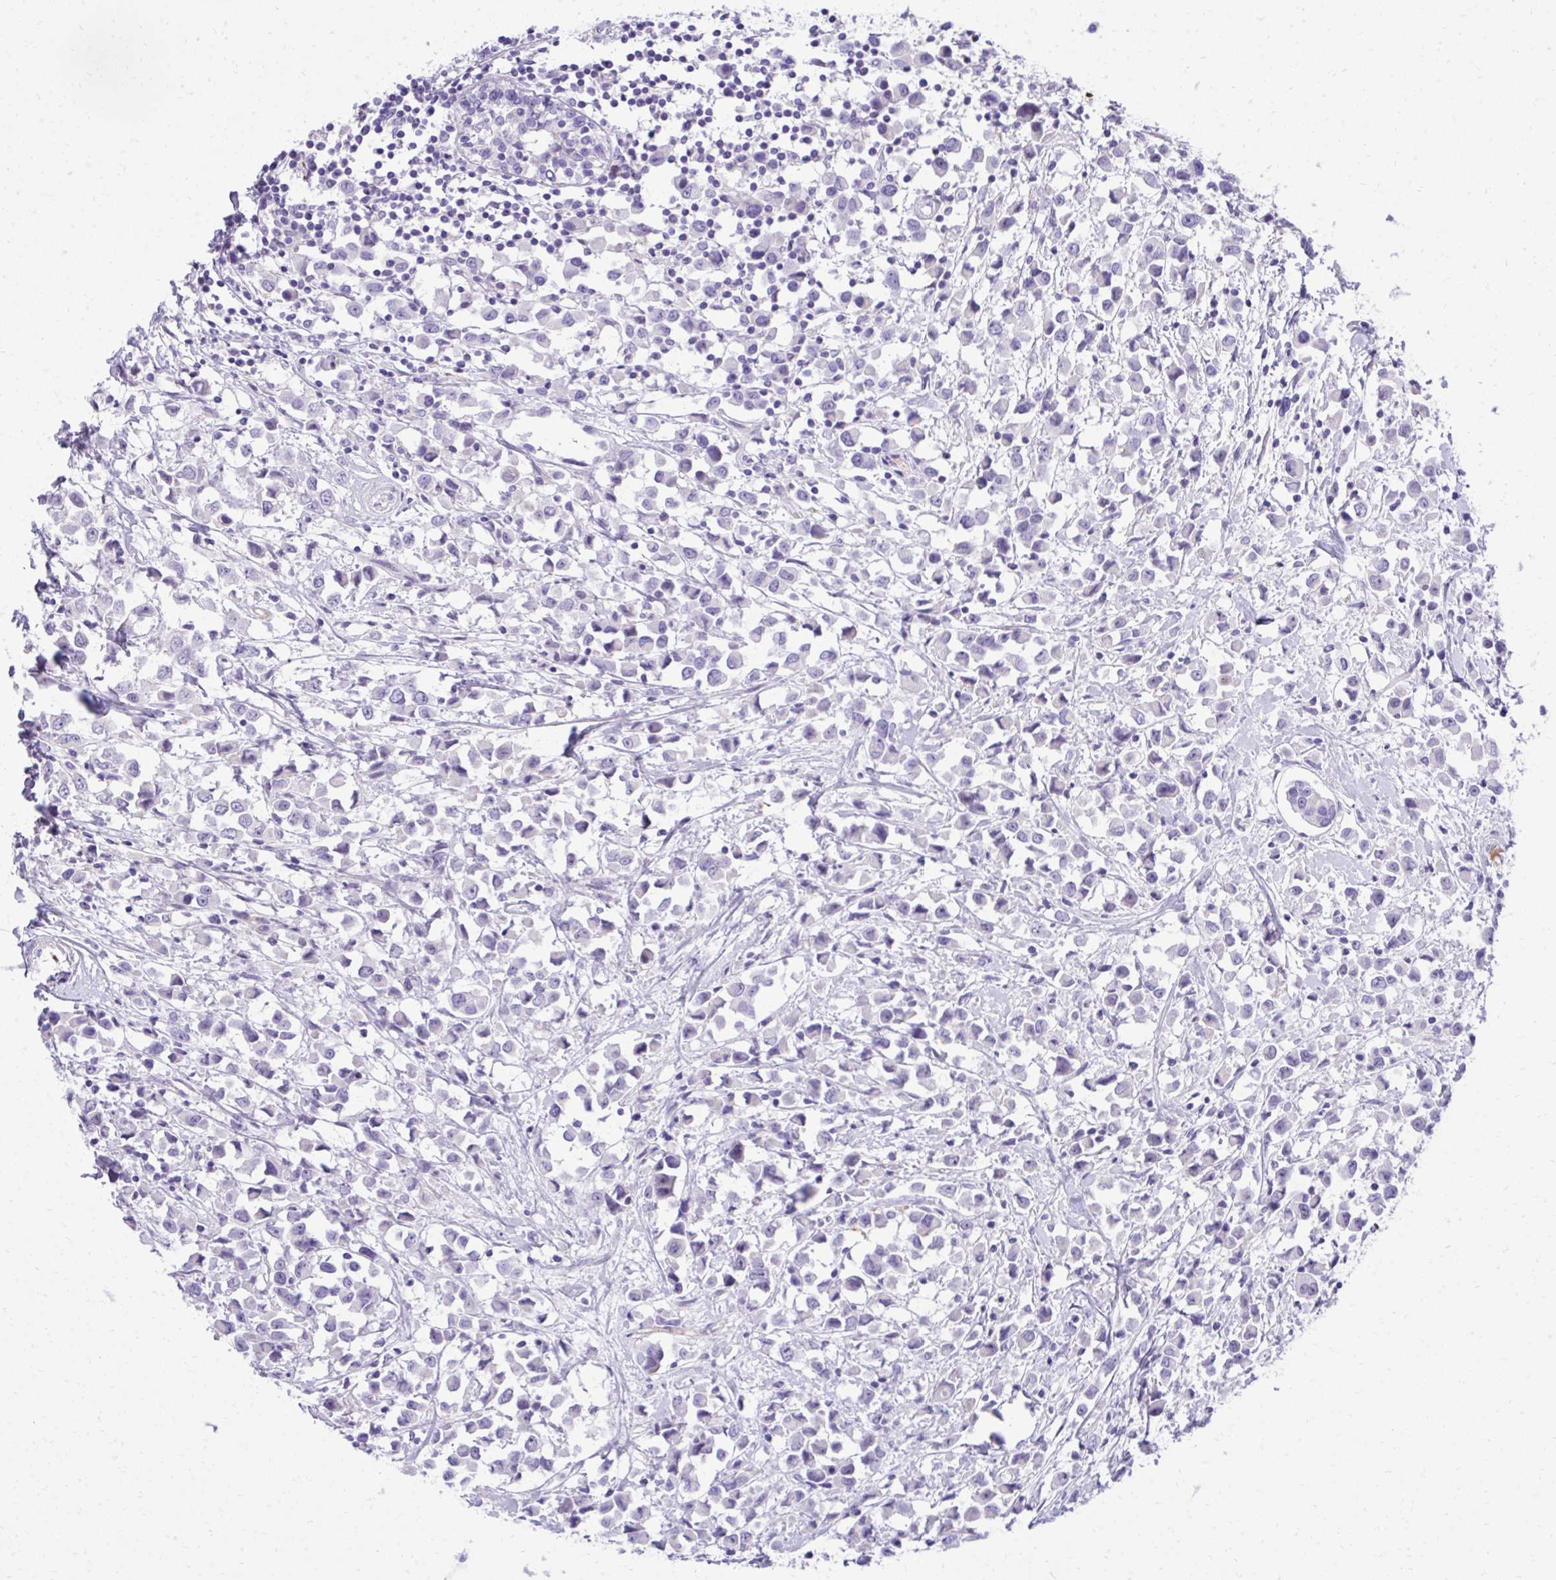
{"staining": {"intensity": "negative", "quantity": "none", "location": "none"}, "tissue": "breast cancer", "cell_type": "Tumor cells", "image_type": "cancer", "snomed": [{"axis": "morphology", "description": "Duct carcinoma"}, {"axis": "topography", "description": "Breast"}], "caption": "IHC histopathology image of breast cancer stained for a protein (brown), which reveals no positivity in tumor cells.", "gene": "PITPNM3", "patient": {"sex": "female", "age": 61}}